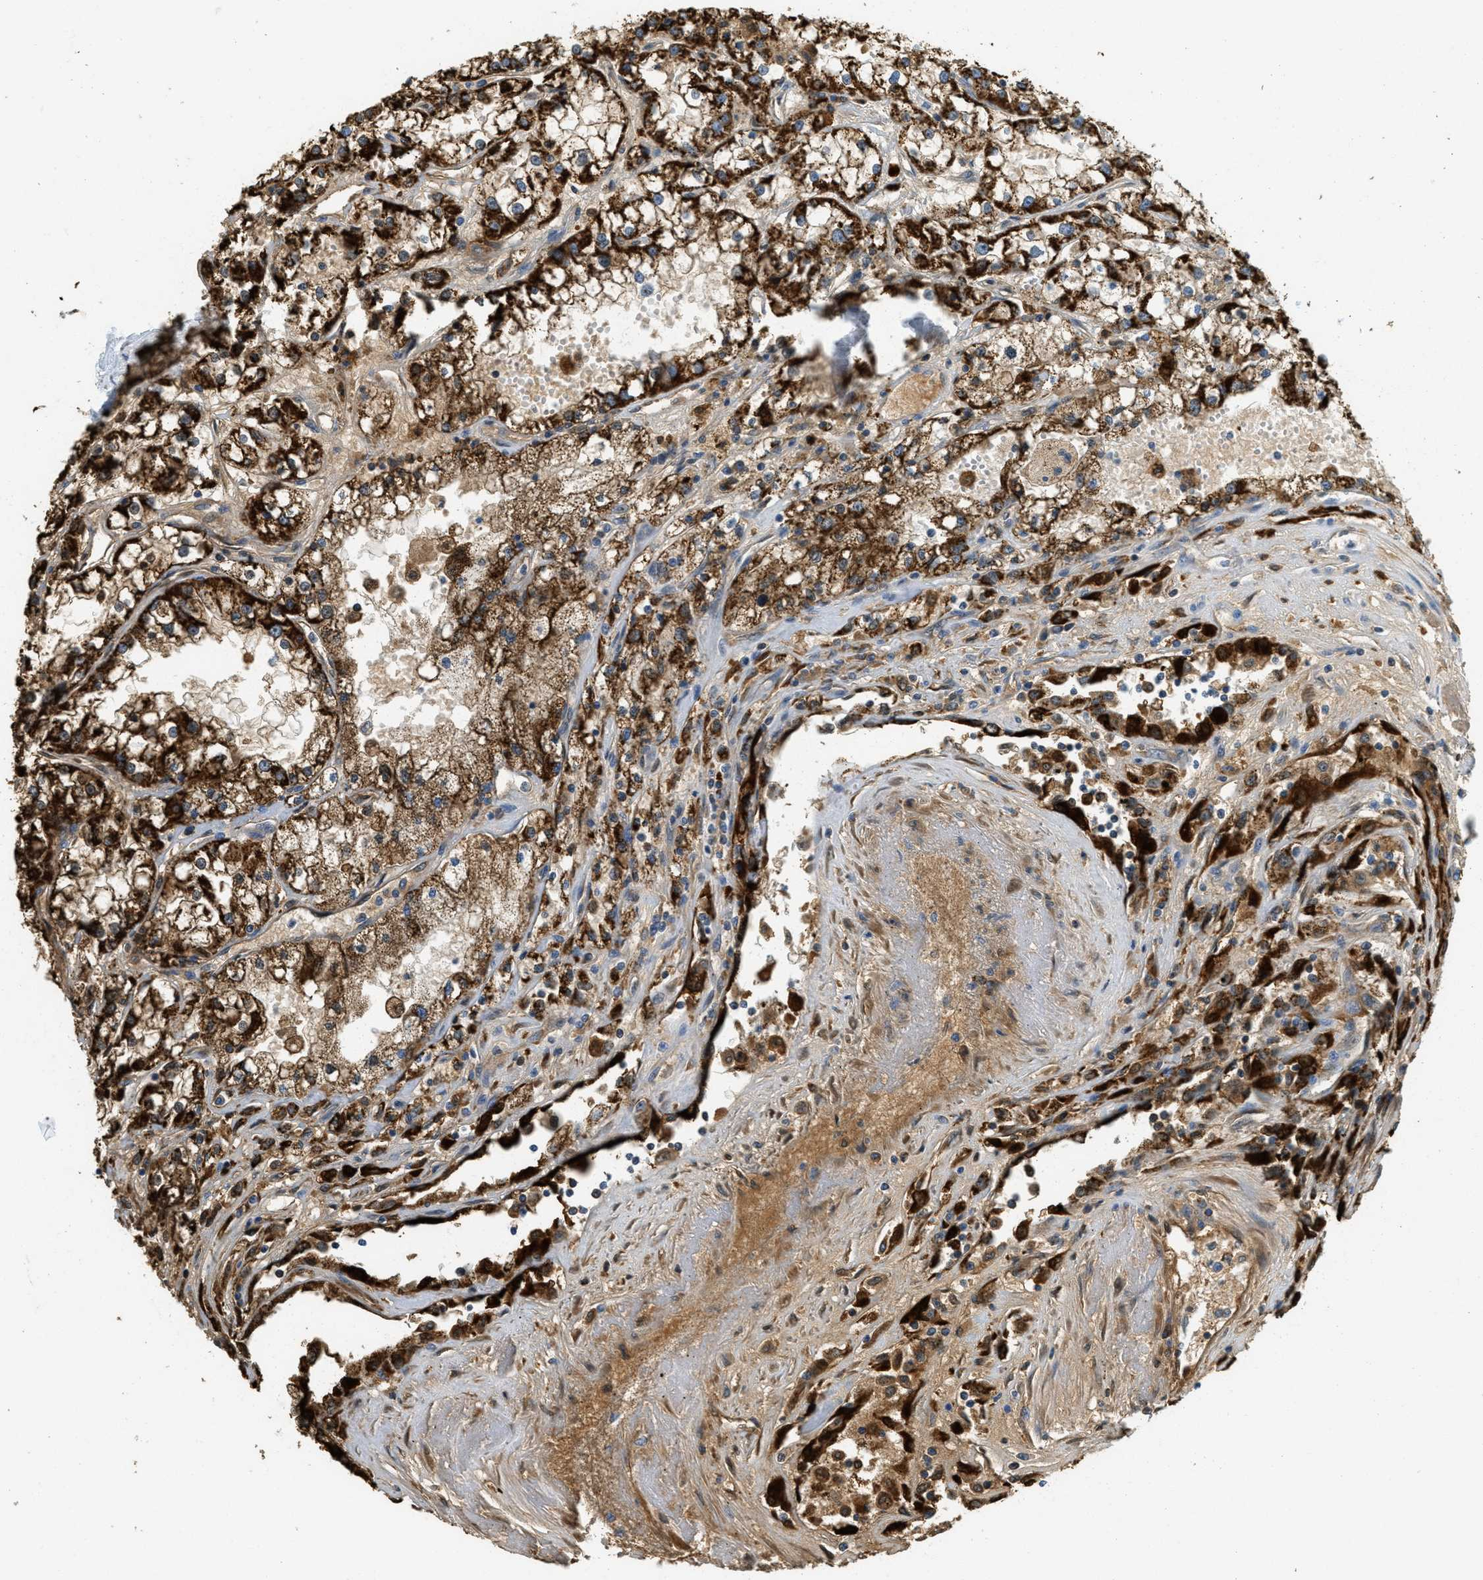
{"staining": {"intensity": "strong", "quantity": ">75%", "location": "cytoplasmic/membranous"}, "tissue": "renal cancer", "cell_type": "Tumor cells", "image_type": "cancer", "snomed": [{"axis": "morphology", "description": "Adenocarcinoma, NOS"}, {"axis": "topography", "description": "Kidney"}], "caption": "Approximately >75% of tumor cells in human adenocarcinoma (renal) reveal strong cytoplasmic/membranous protein staining as visualized by brown immunohistochemical staining.", "gene": "HLCS", "patient": {"sex": "female", "age": 52}}